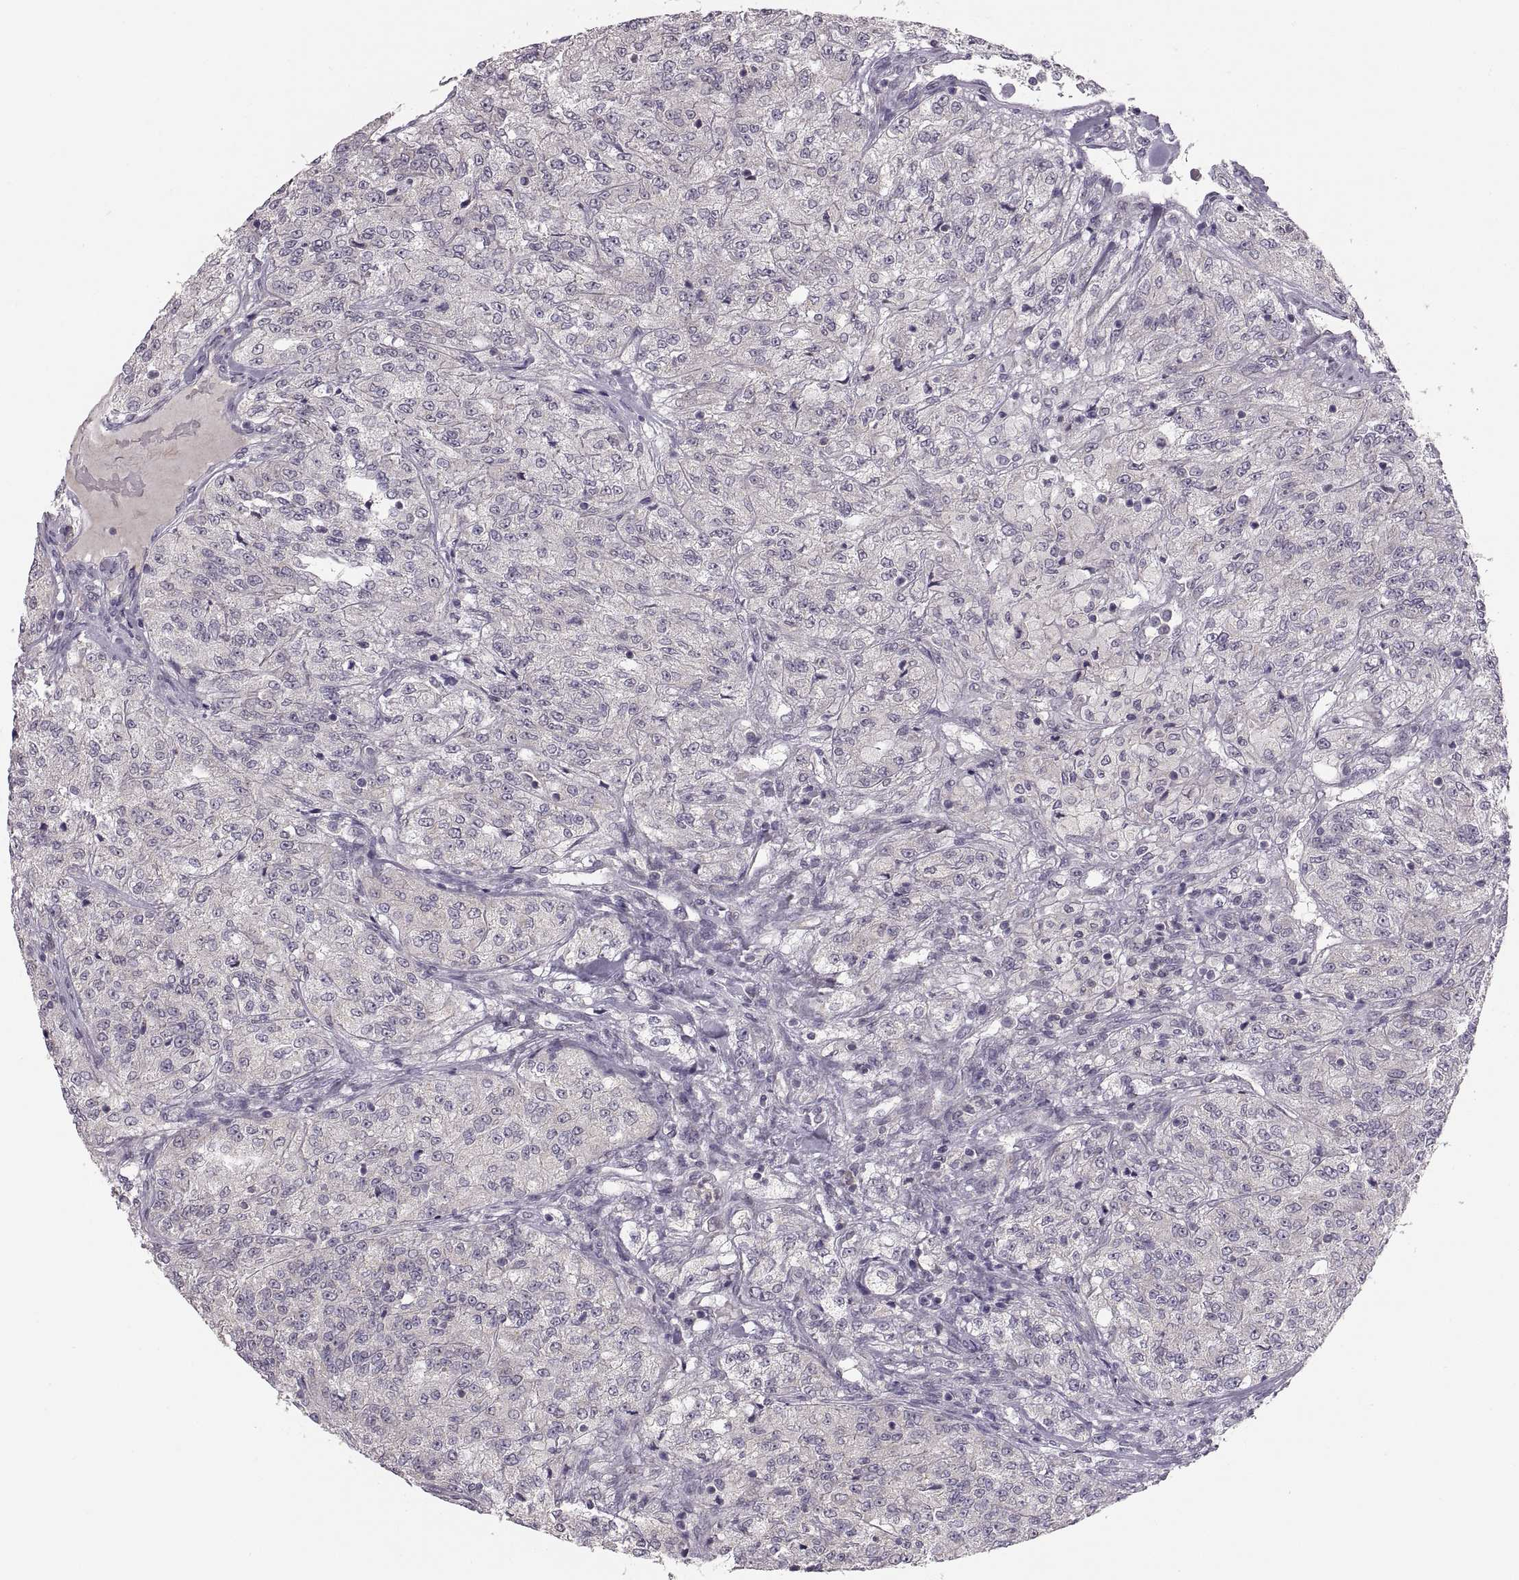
{"staining": {"intensity": "negative", "quantity": "none", "location": "none"}, "tissue": "renal cancer", "cell_type": "Tumor cells", "image_type": "cancer", "snomed": [{"axis": "morphology", "description": "Adenocarcinoma, NOS"}, {"axis": "topography", "description": "Kidney"}], "caption": "The histopathology image shows no staining of tumor cells in adenocarcinoma (renal).", "gene": "HMGCR", "patient": {"sex": "female", "age": 63}}